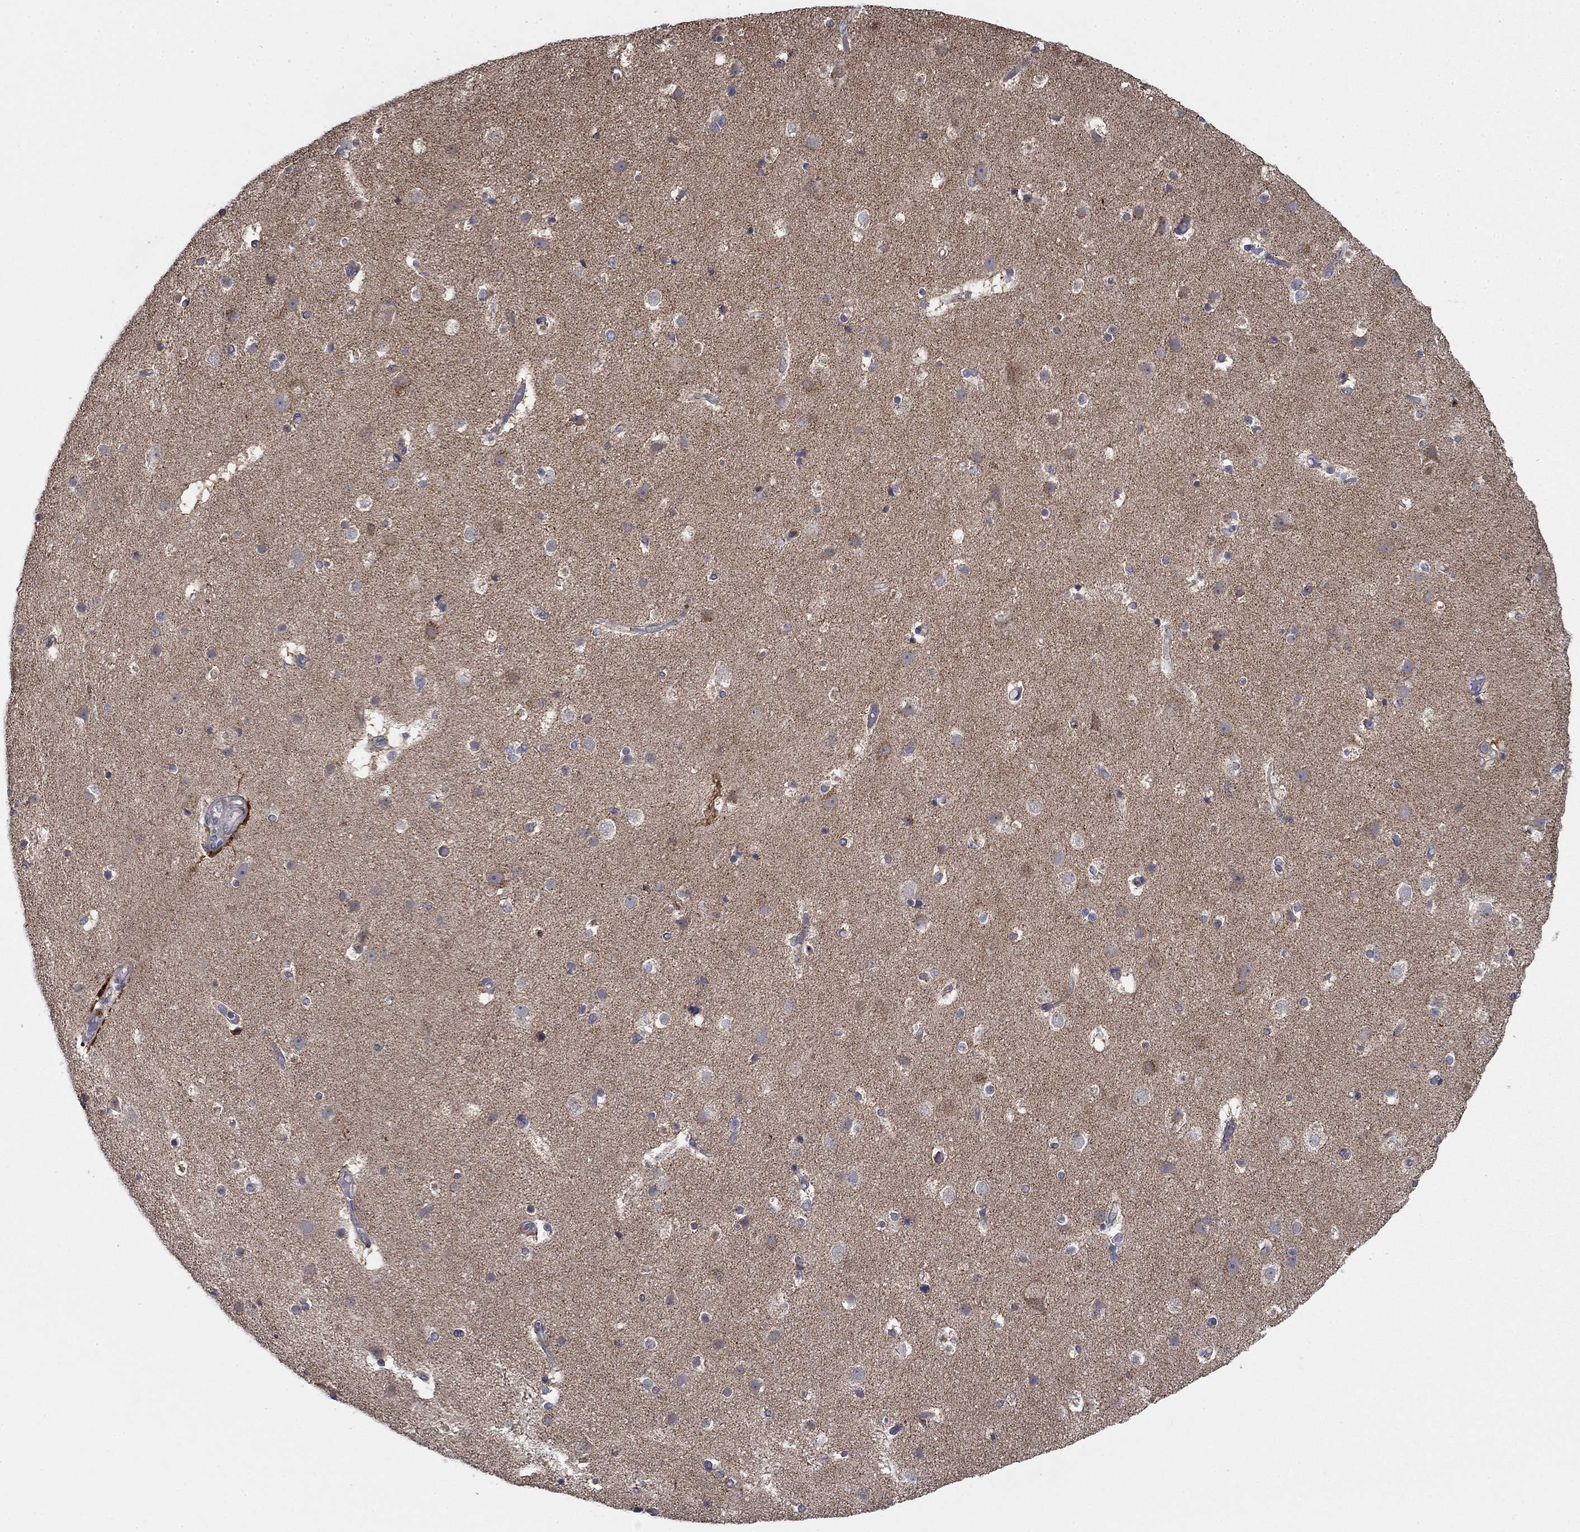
{"staining": {"intensity": "negative", "quantity": "none", "location": "none"}, "tissue": "cerebral cortex", "cell_type": "Endothelial cells", "image_type": "normal", "snomed": [{"axis": "morphology", "description": "Normal tissue, NOS"}, {"axis": "topography", "description": "Cerebral cortex"}], "caption": "High magnification brightfield microscopy of unremarkable cerebral cortex stained with DAB (3,3'-diaminobenzidine) (brown) and counterstained with hematoxylin (blue): endothelial cells show no significant staining. Nuclei are stained in blue.", "gene": "MMAA", "patient": {"sex": "female", "age": 52}}